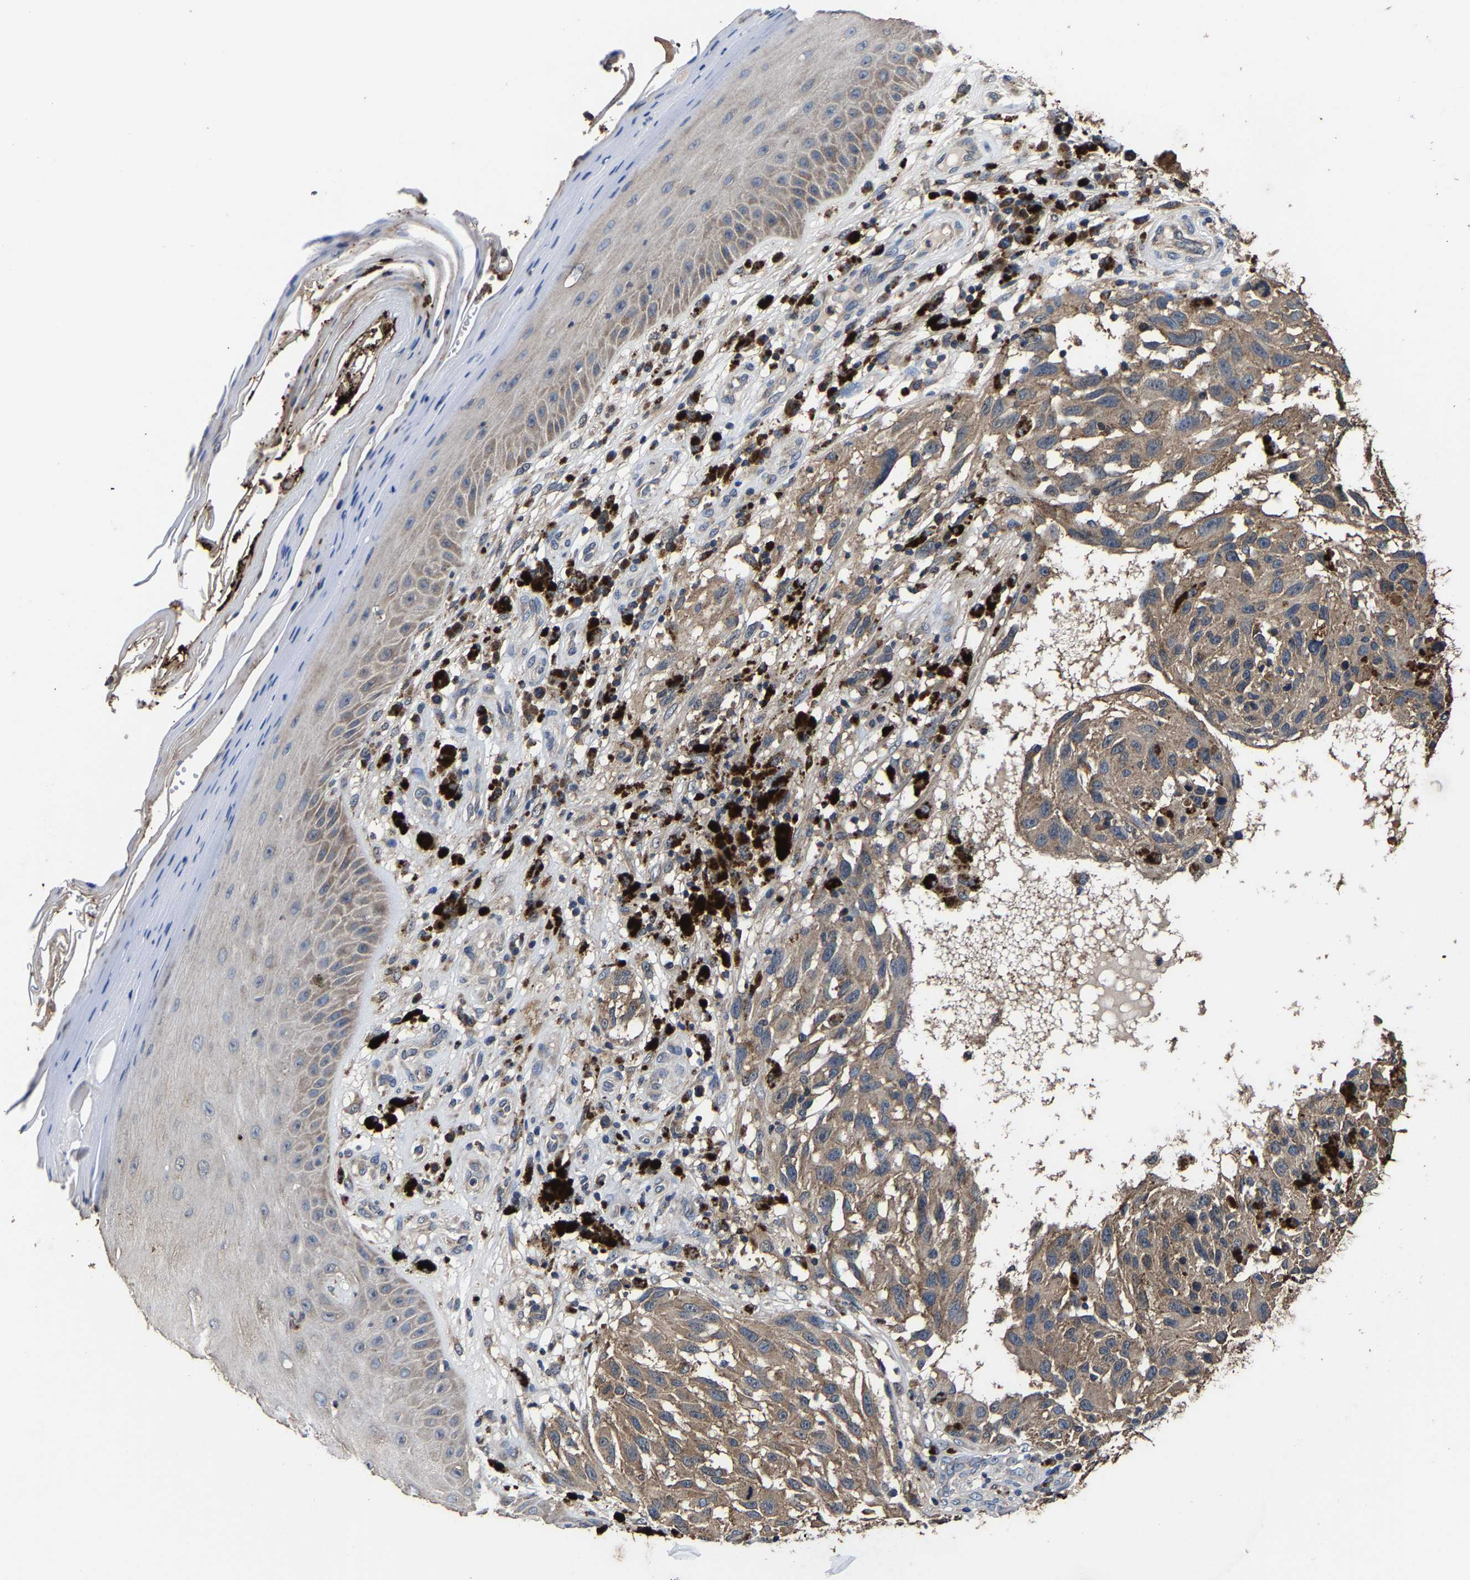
{"staining": {"intensity": "moderate", "quantity": ">75%", "location": "cytoplasmic/membranous"}, "tissue": "melanoma", "cell_type": "Tumor cells", "image_type": "cancer", "snomed": [{"axis": "morphology", "description": "Malignant melanoma, NOS"}, {"axis": "topography", "description": "Skin"}], "caption": "The histopathology image reveals immunohistochemical staining of melanoma. There is moderate cytoplasmic/membranous positivity is seen in about >75% of tumor cells. (DAB IHC with brightfield microscopy, high magnification).", "gene": "EBAG9", "patient": {"sex": "female", "age": 73}}